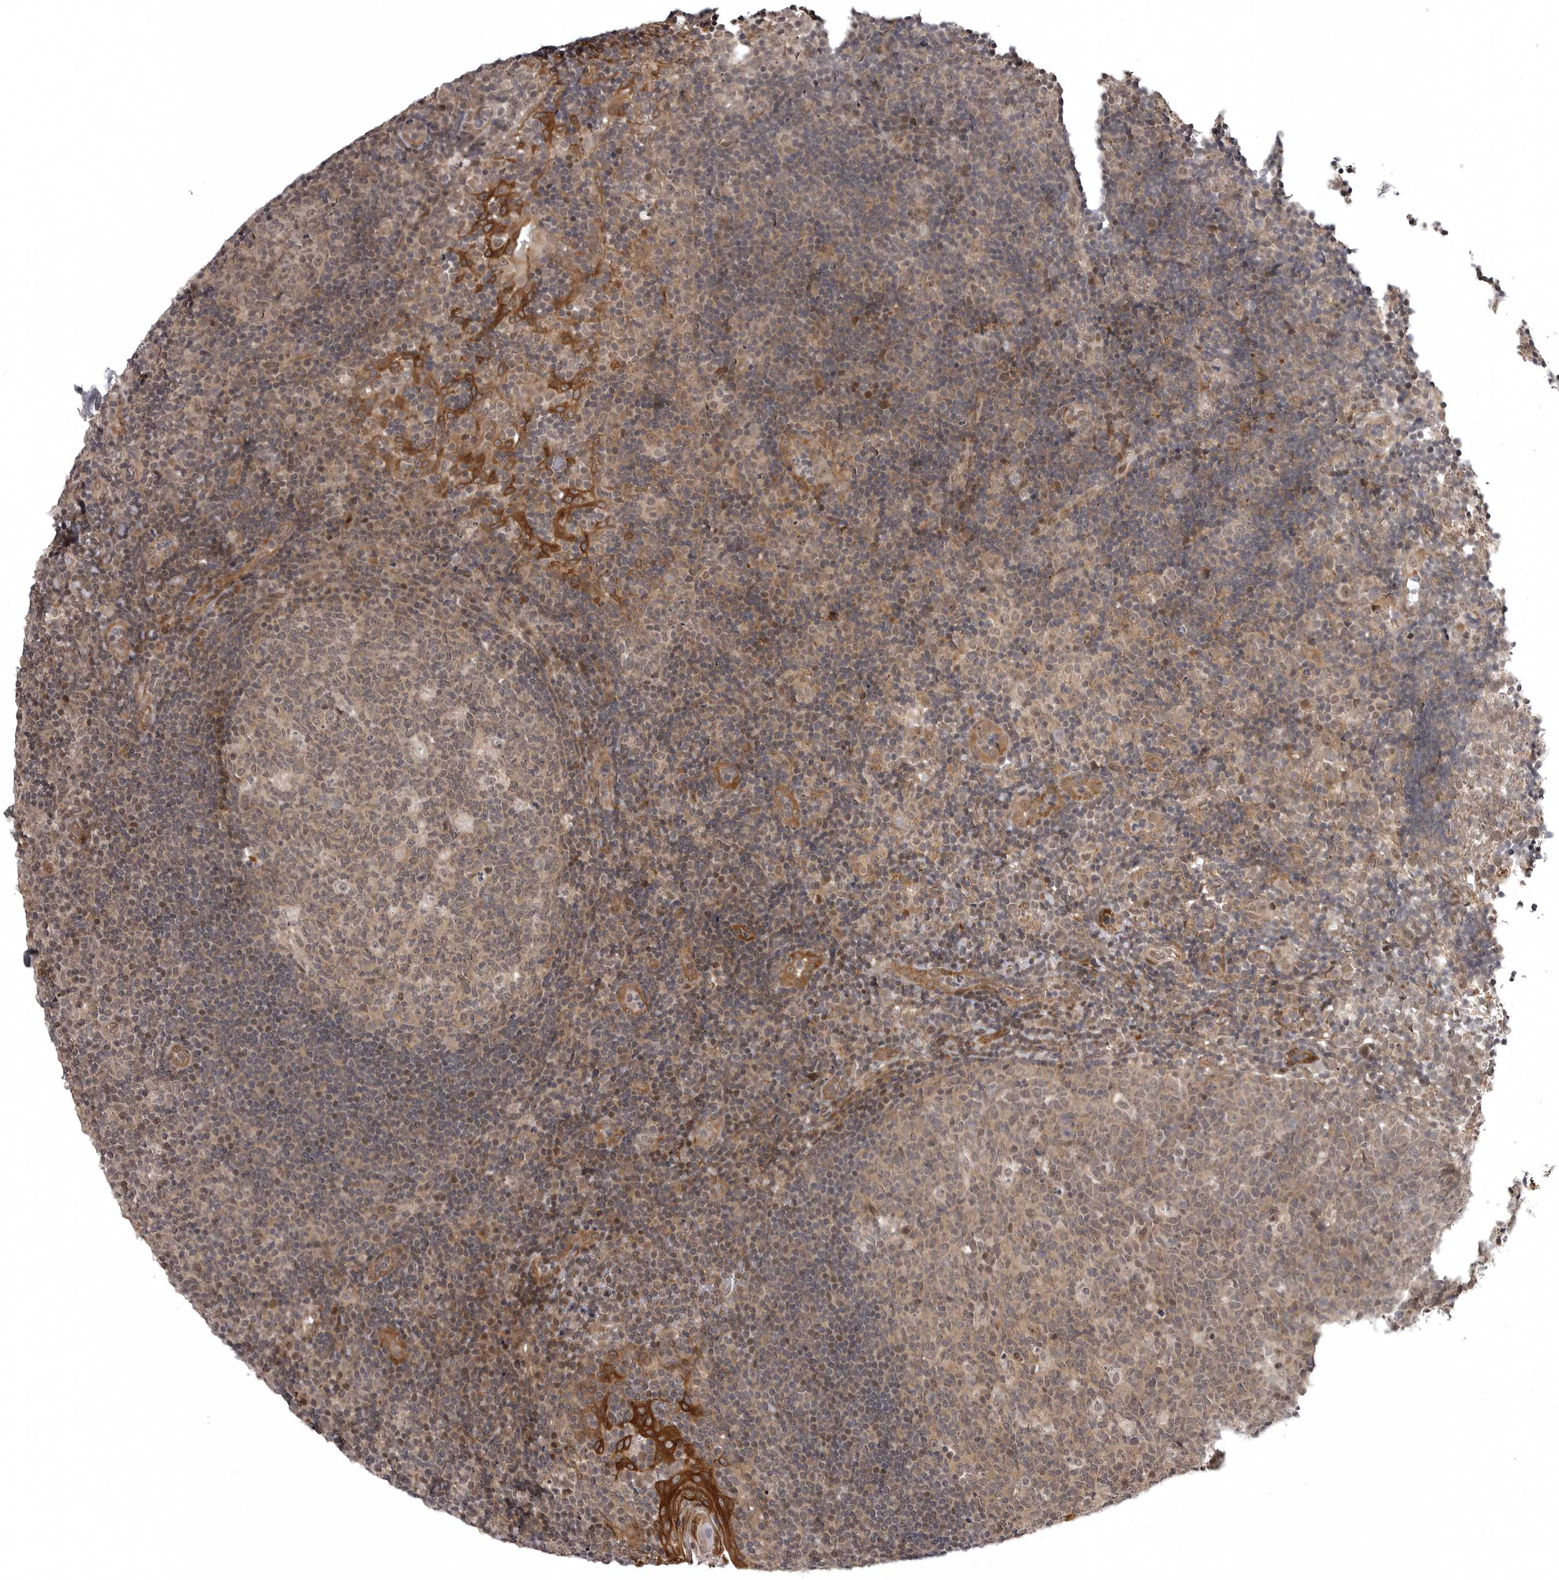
{"staining": {"intensity": "weak", "quantity": ">75%", "location": "cytoplasmic/membranous"}, "tissue": "tonsil", "cell_type": "Germinal center cells", "image_type": "normal", "snomed": [{"axis": "morphology", "description": "Normal tissue, NOS"}, {"axis": "topography", "description": "Tonsil"}], "caption": "The micrograph displays immunohistochemical staining of benign tonsil. There is weak cytoplasmic/membranous staining is appreciated in approximately >75% of germinal center cells. (DAB (3,3'-diaminobenzidine) = brown stain, brightfield microscopy at high magnification).", "gene": "SNX16", "patient": {"sex": "female", "age": 40}}